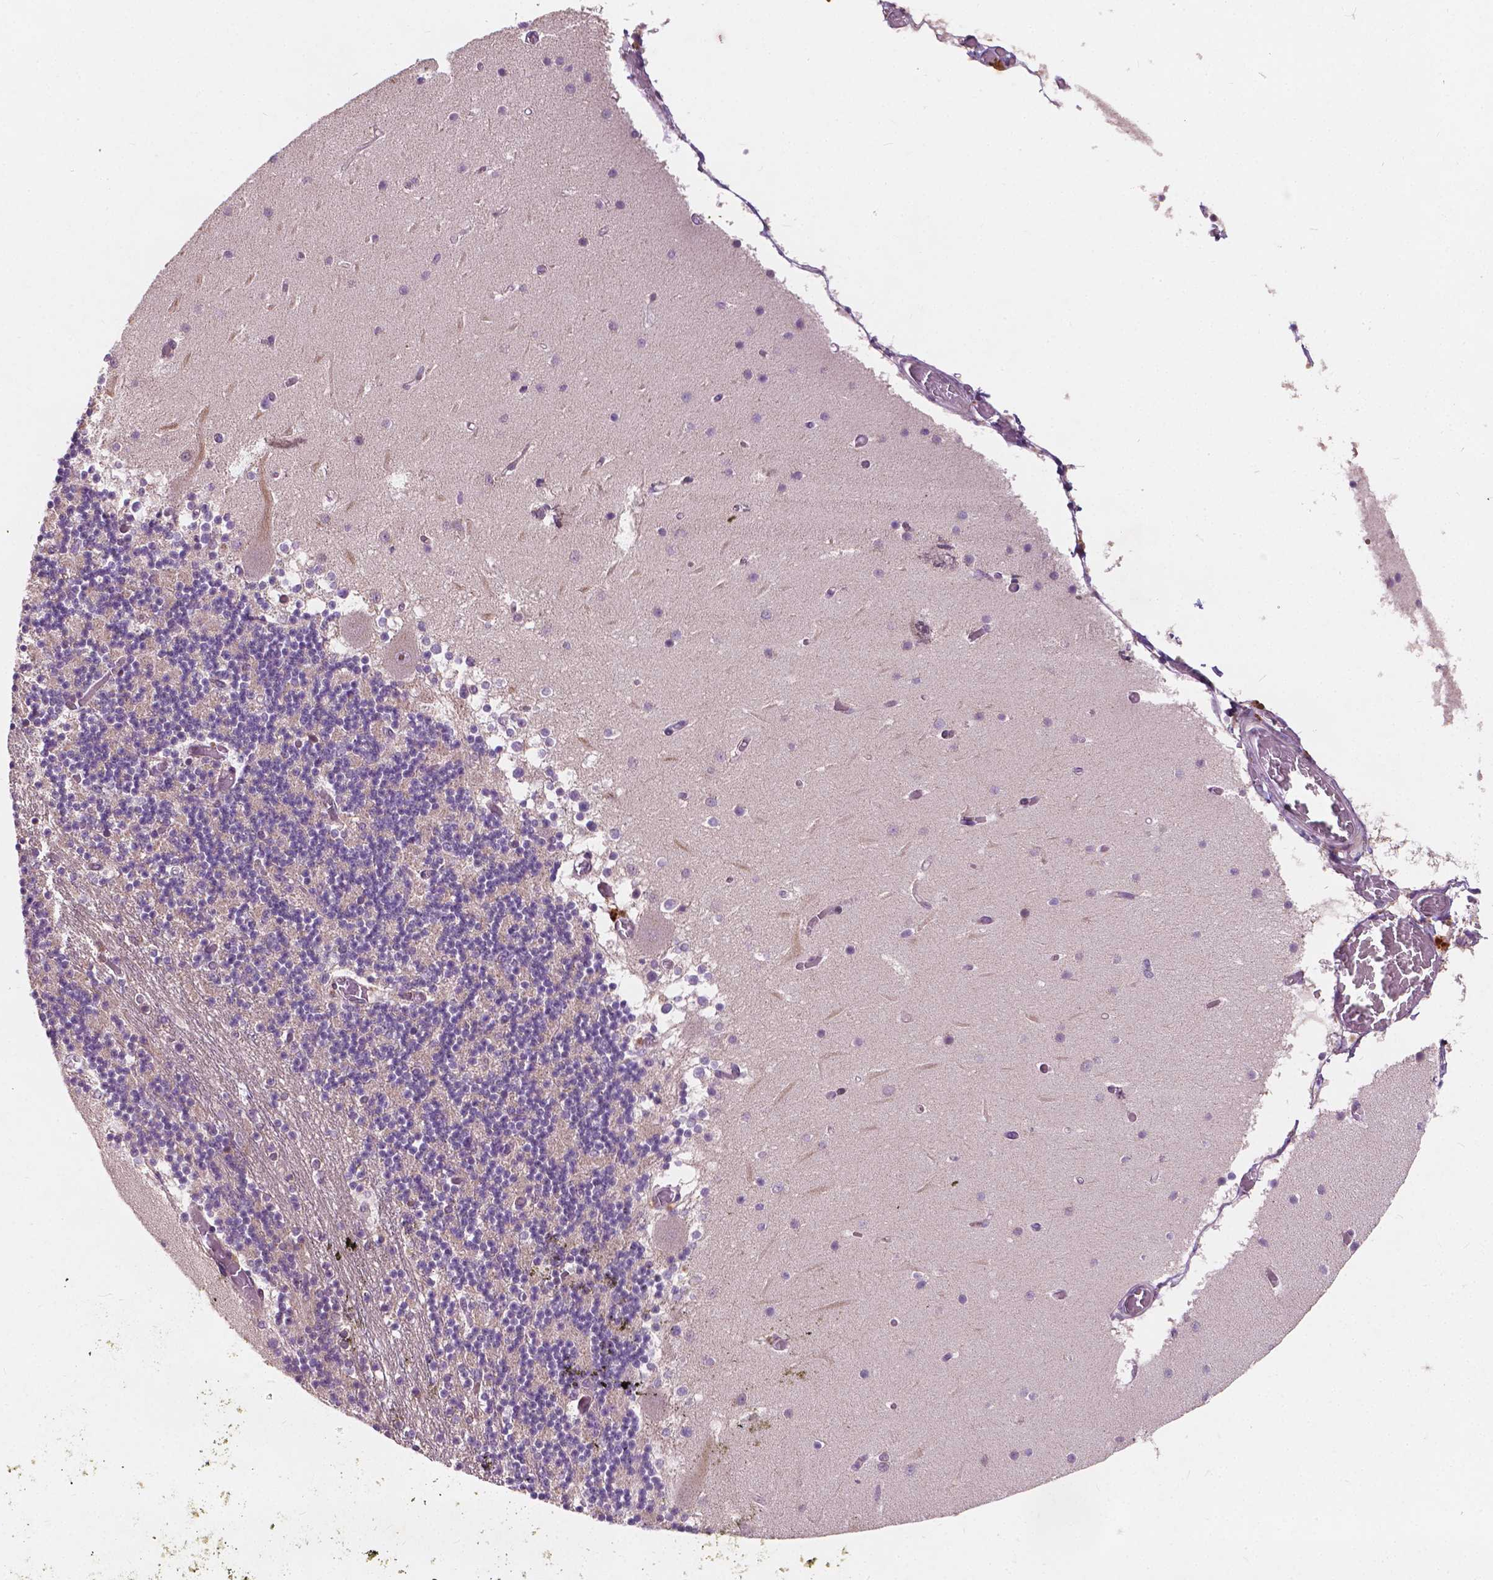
{"staining": {"intensity": "weak", "quantity": "25%-75%", "location": "cytoplasmic/membranous"}, "tissue": "cerebellum", "cell_type": "Cells in granular layer", "image_type": "normal", "snomed": [{"axis": "morphology", "description": "Normal tissue, NOS"}, {"axis": "topography", "description": "Cerebellum"}], "caption": "Cells in granular layer show low levels of weak cytoplasmic/membranous expression in about 25%-75% of cells in unremarkable human cerebellum. Immunohistochemistry (ihc) stains the protein of interest in brown and the nuclei are stained blue.", "gene": "DUSP16", "patient": {"sex": "female", "age": 28}}